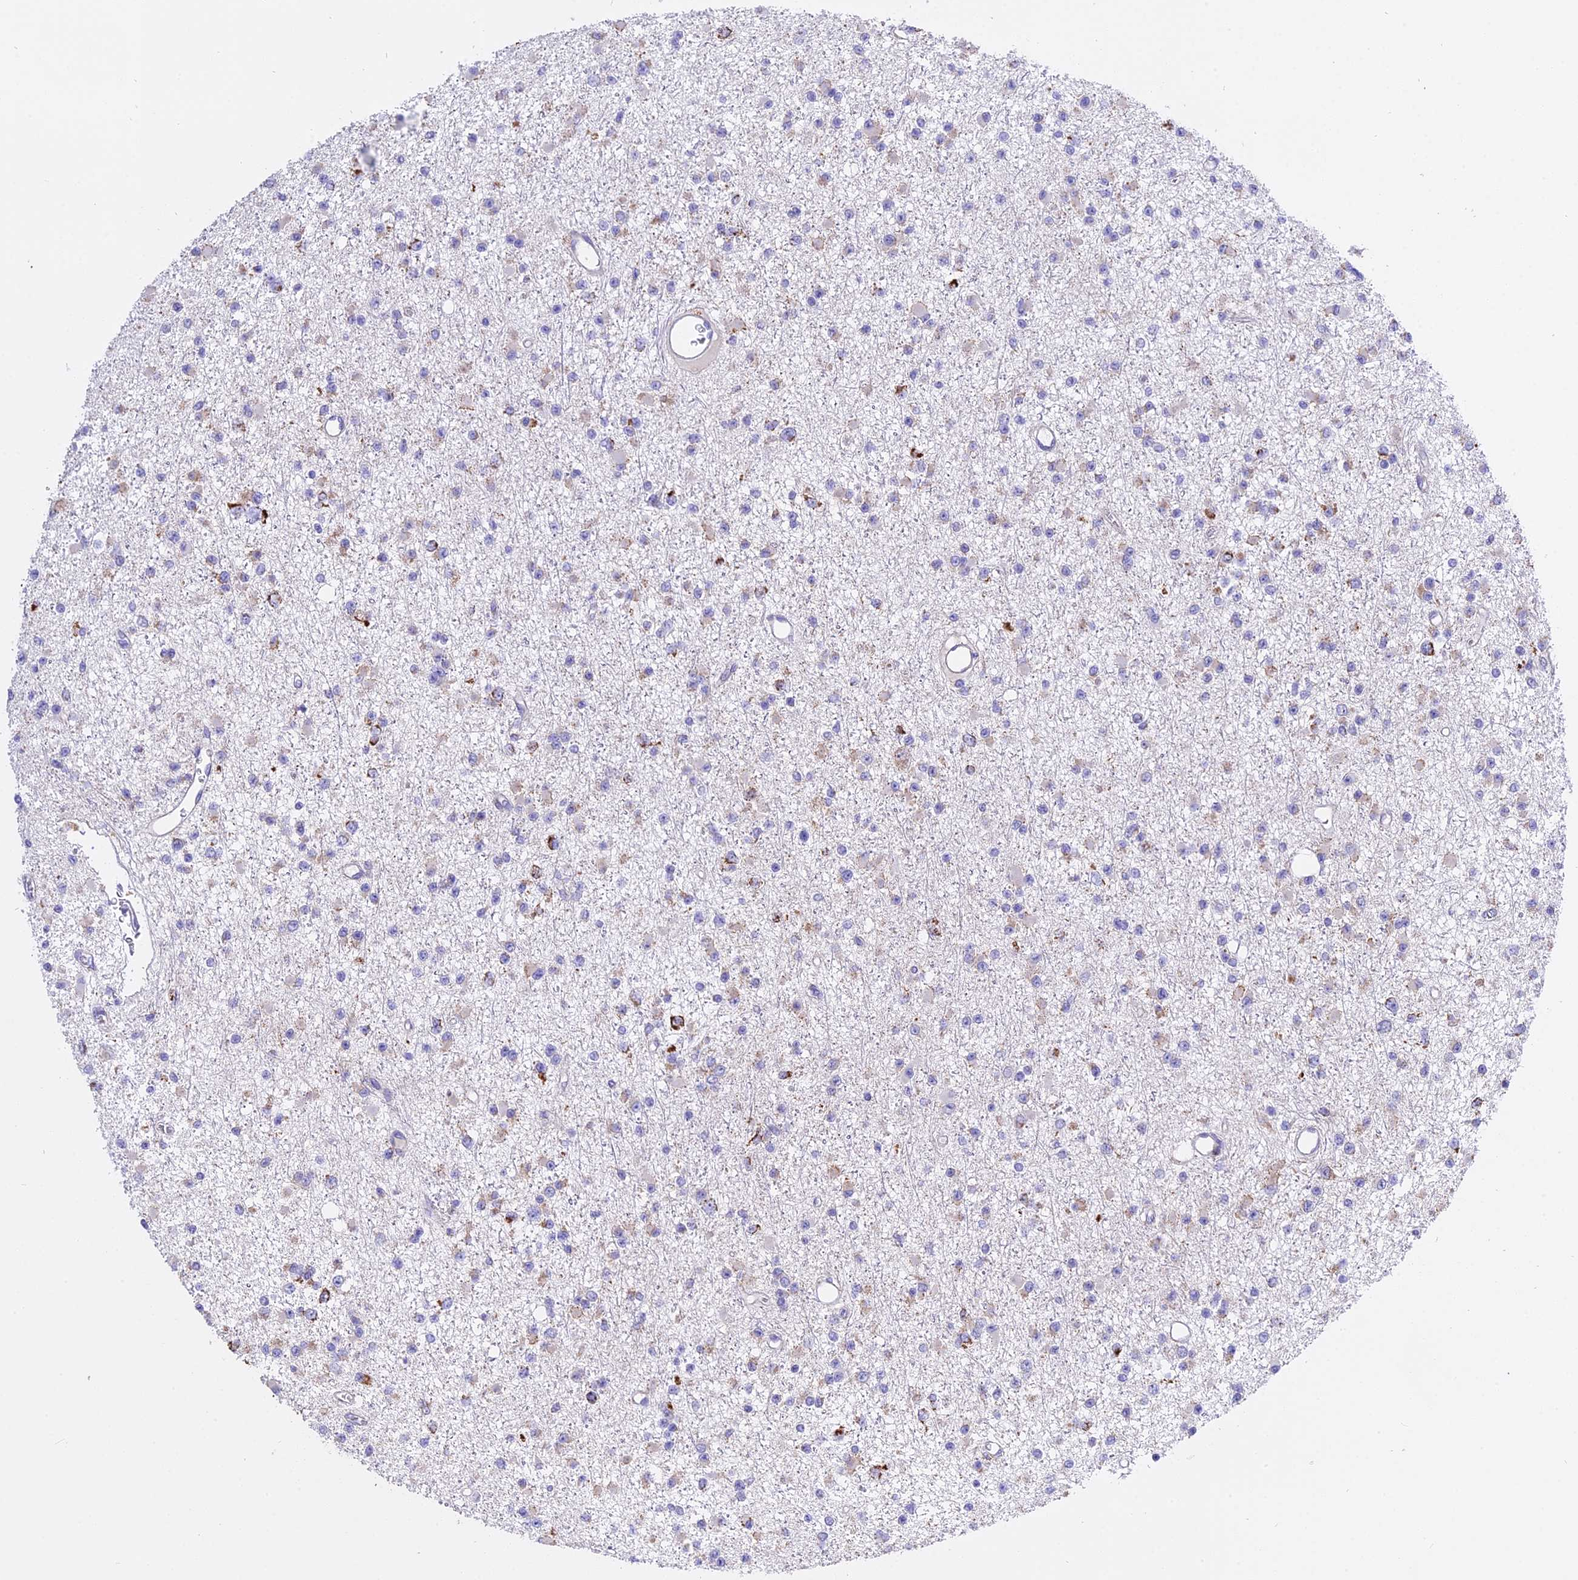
{"staining": {"intensity": "weak", "quantity": "<25%", "location": "cytoplasmic/membranous"}, "tissue": "glioma", "cell_type": "Tumor cells", "image_type": "cancer", "snomed": [{"axis": "morphology", "description": "Glioma, malignant, Low grade"}, {"axis": "topography", "description": "Brain"}], "caption": "High magnification brightfield microscopy of glioma stained with DAB (brown) and counterstained with hematoxylin (blue): tumor cells show no significant positivity. (DAB IHC visualized using brightfield microscopy, high magnification).", "gene": "MRPS34", "patient": {"sex": "female", "age": 22}}